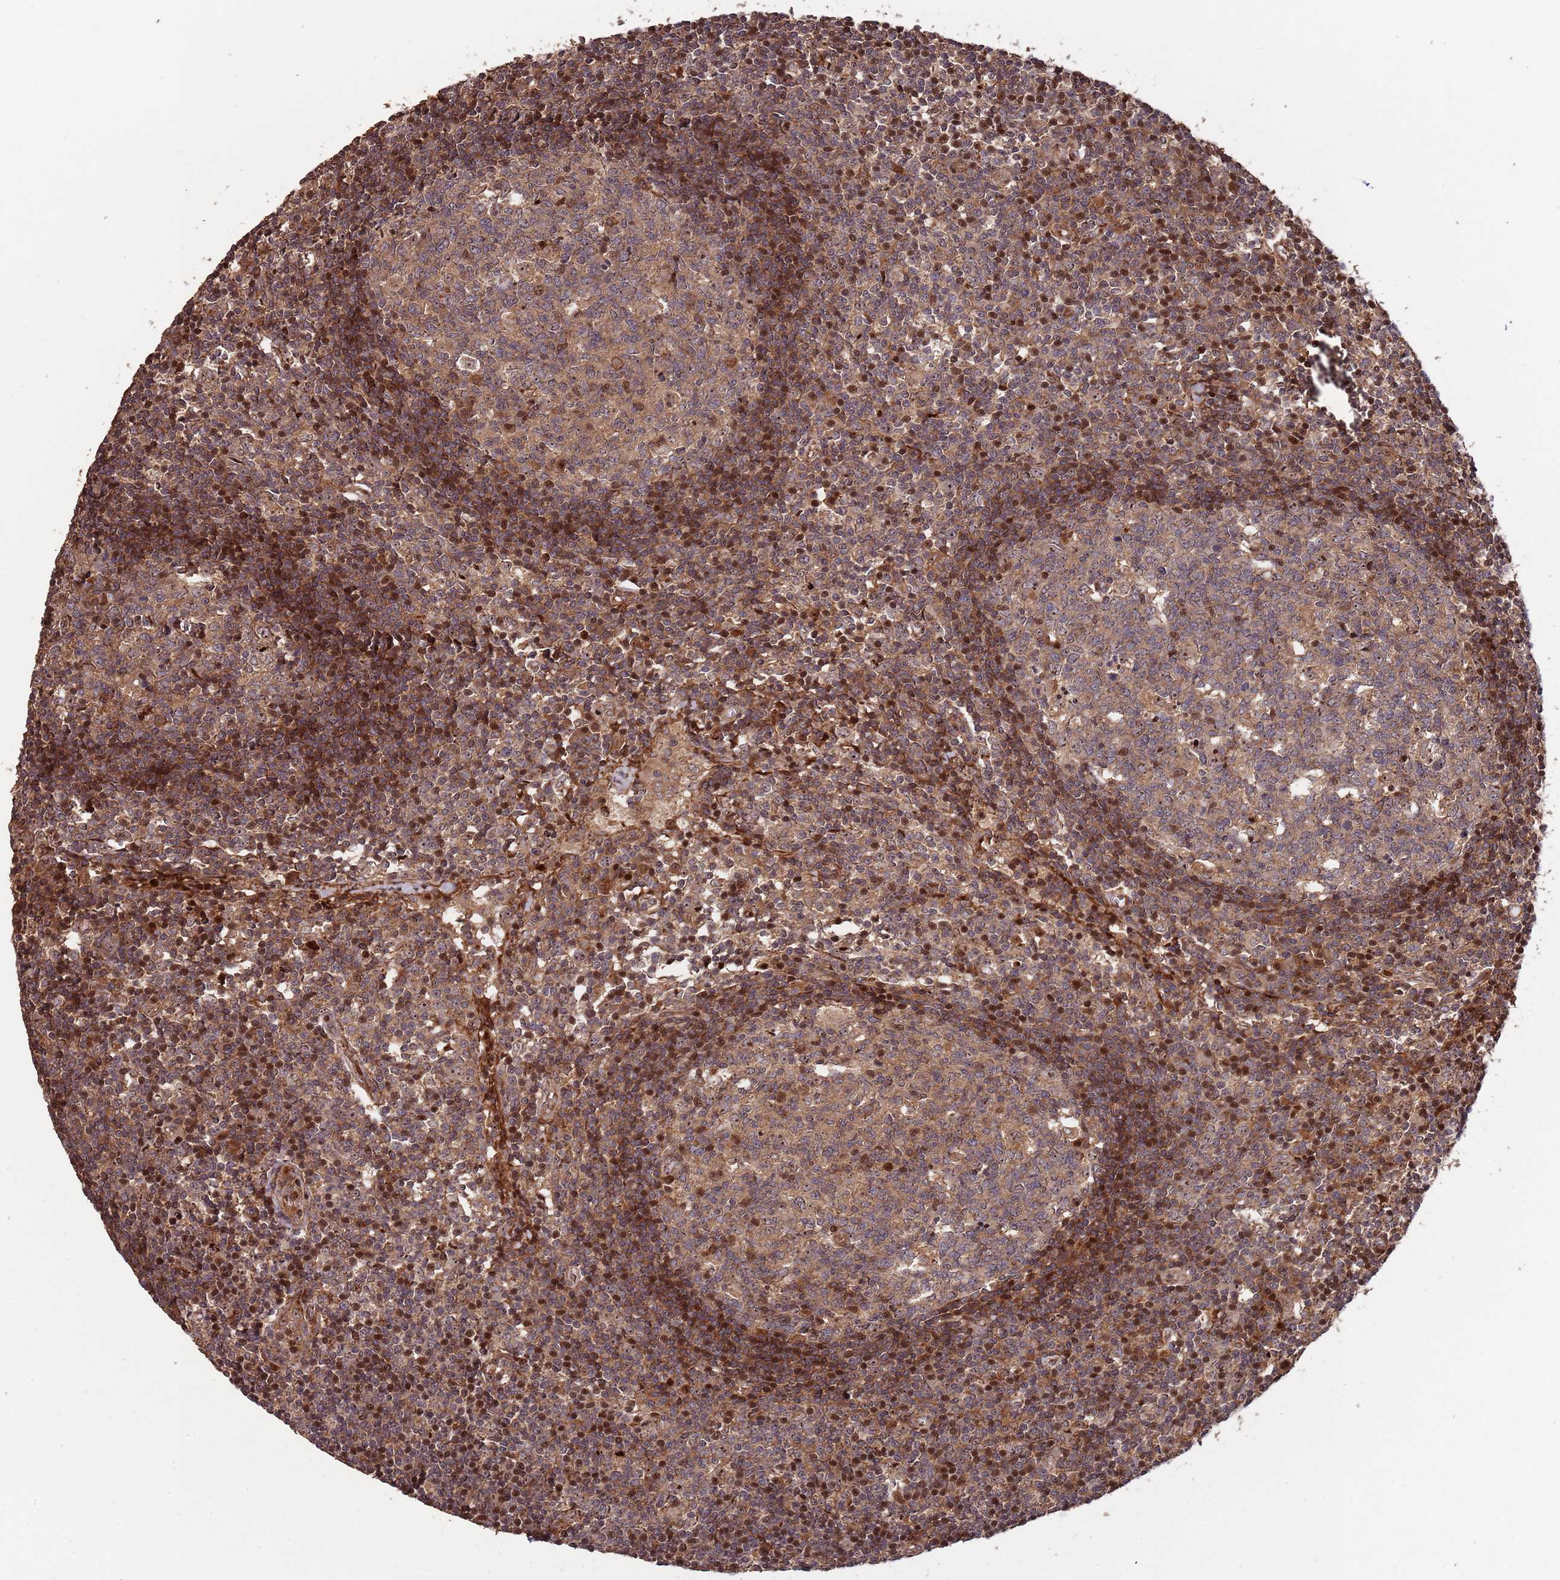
{"staining": {"intensity": "moderate", "quantity": ">75%", "location": "cytoplasmic/membranous,nuclear"}, "tissue": "lymph node", "cell_type": "Germinal center cells", "image_type": "normal", "snomed": [{"axis": "morphology", "description": "Normal tissue, NOS"}, {"axis": "topography", "description": "Lymph node"}], "caption": "DAB immunohistochemical staining of normal lymph node reveals moderate cytoplasmic/membranous,nuclear protein staining in approximately >75% of germinal center cells.", "gene": "ZNF428", "patient": {"sex": "female", "age": 55}}